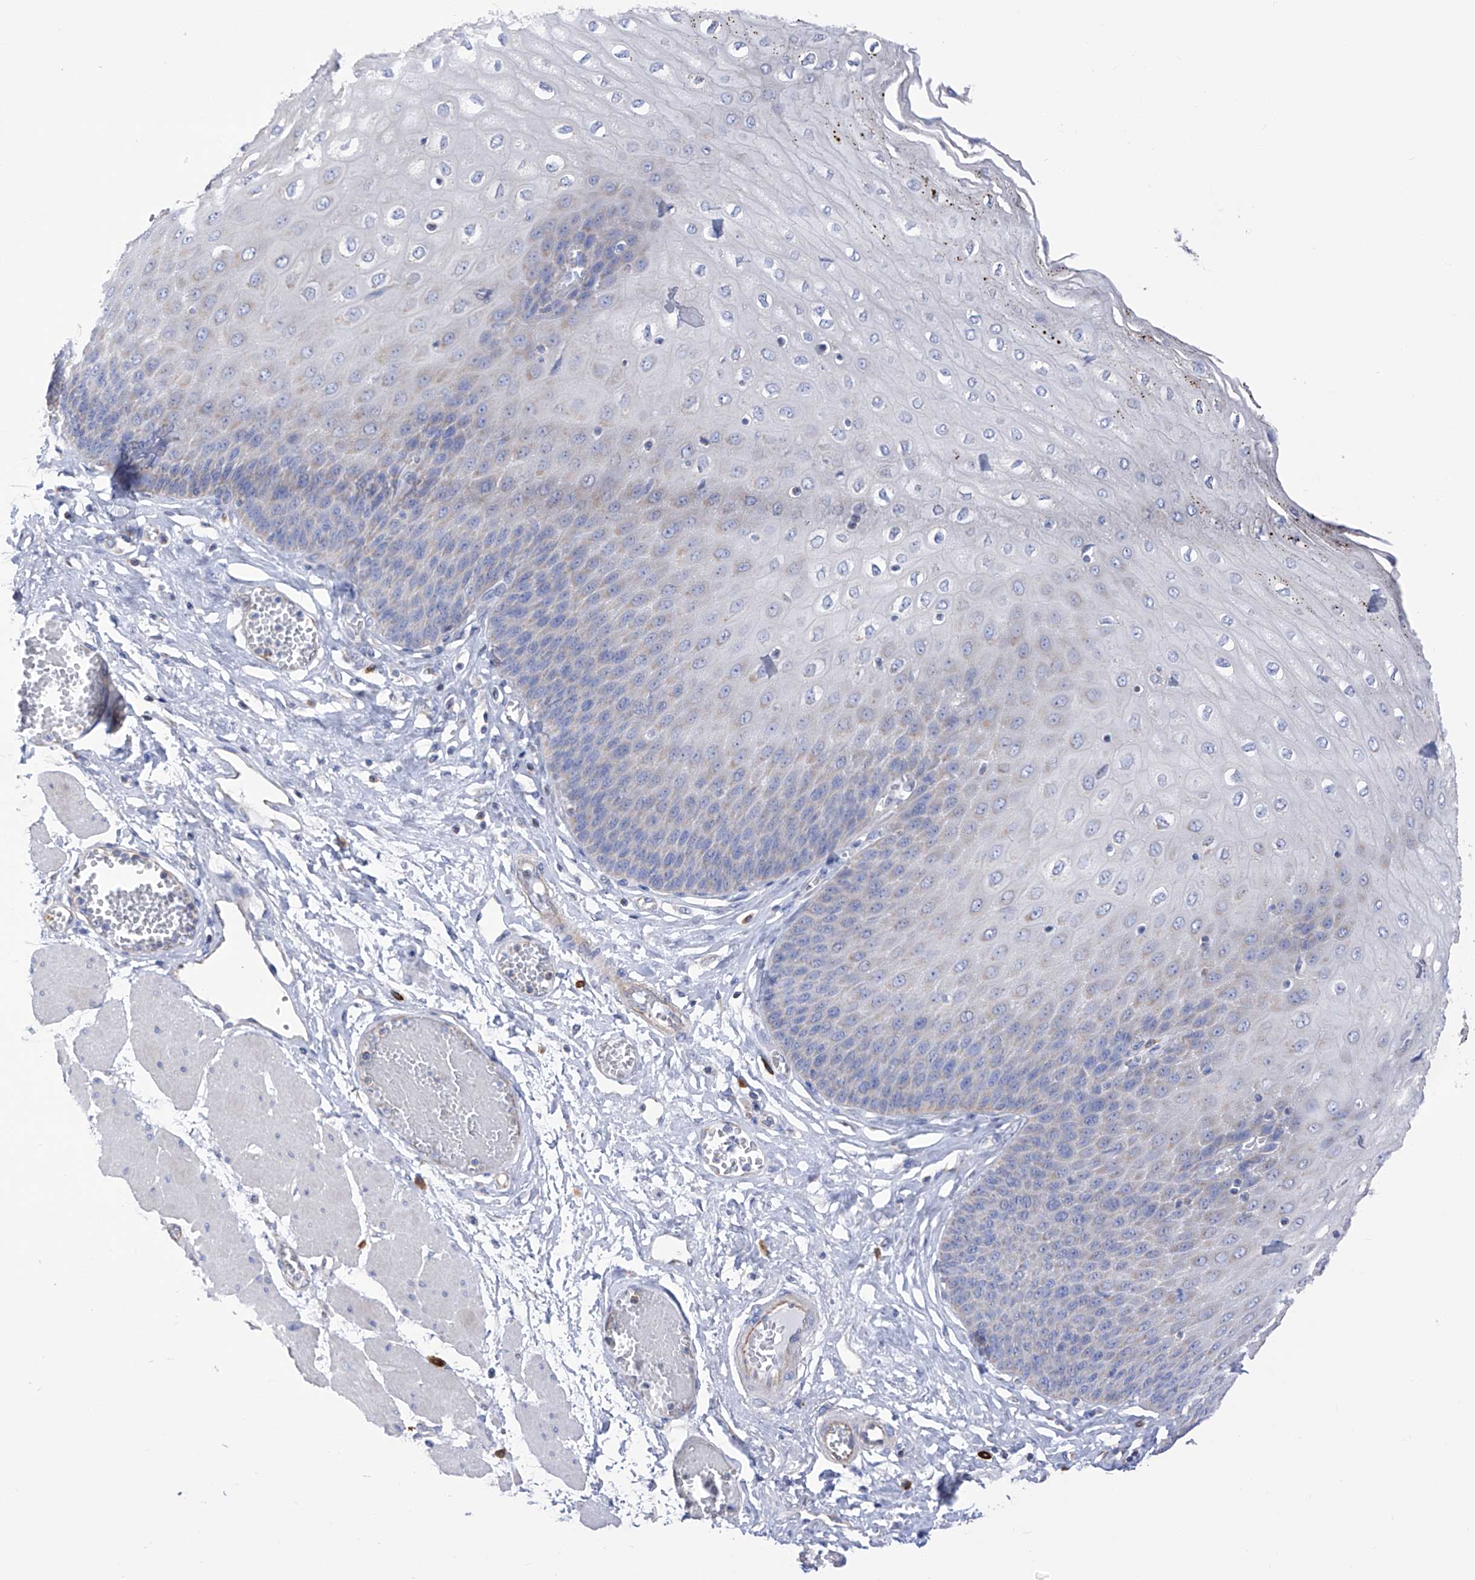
{"staining": {"intensity": "strong", "quantity": "<25%", "location": "cytoplasmic/membranous"}, "tissue": "esophagus", "cell_type": "Squamous epithelial cells", "image_type": "normal", "snomed": [{"axis": "morphology", "description": "Normal tissue, NOS"}, {"axis": "topography", "description": "Esophagus"}], "caption": "Human esophagus stained with a brown dye exhibits strong cytoplasmic/membranous positive staining in about <25% of squamous epithelial cells.", "gene": "FLG", "patient": {"sex": "male", "age": 60}}